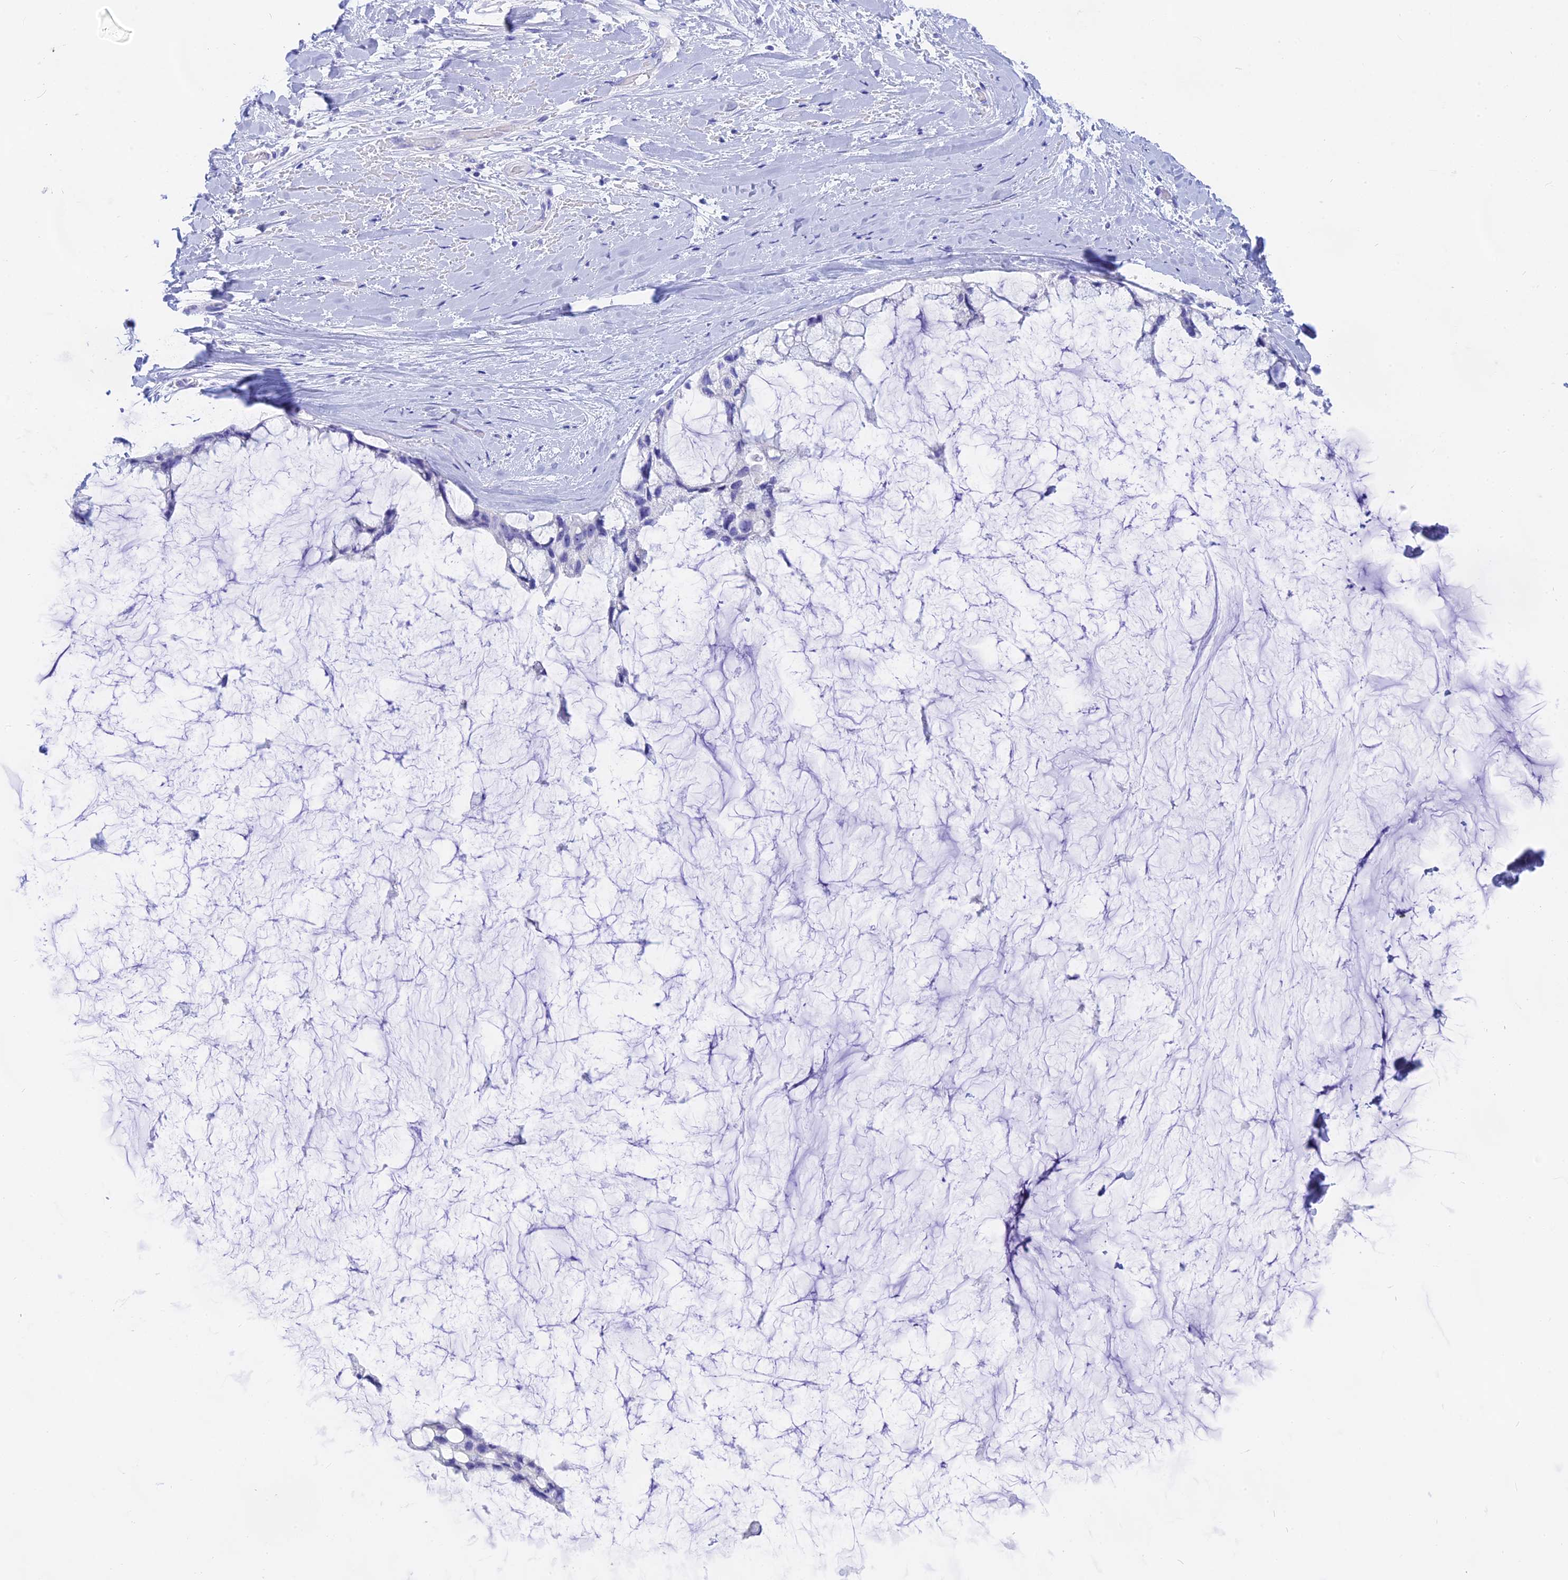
{"staining": {"intensity": "negative", "quantity": "none", "location": "none"}, "tissue": "ovarian cancer", "cell_type": "Tumor cells", "image_type": "cancer", "snomed": [{"axis": "morphology", "description": "Cystadenocarcinoma, mucinous, NOS"}, {"axis": "topography", "description": "Ovary"}], "caption": "Image shows no significant protein staining in tumor cells of ovarian mucinous cystadenocarcinoma.", "gene": "ISCA1", "patient": {"sex": "female", "age": 39}}